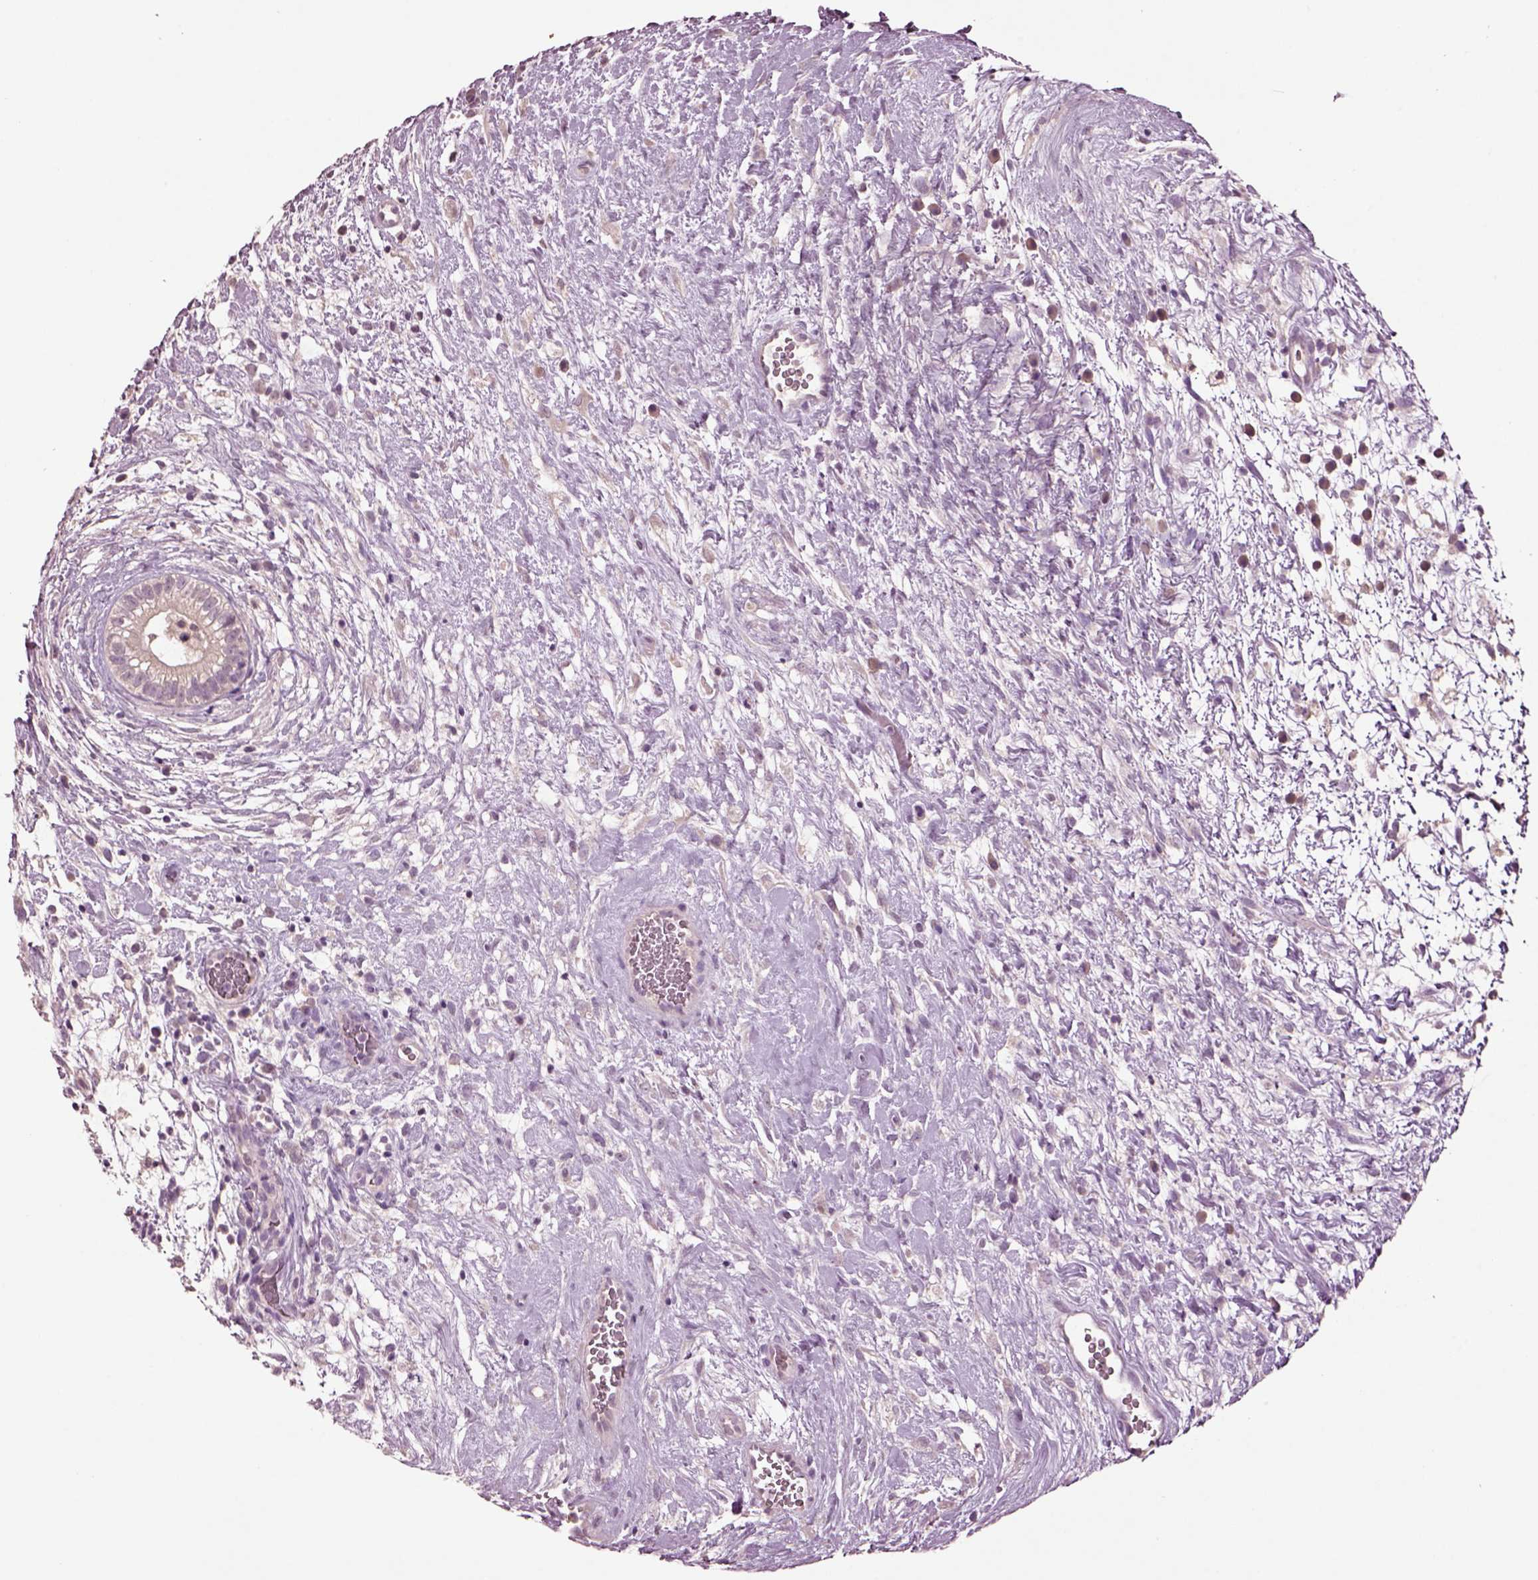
{"staining": {"intensity": "negative", "quantity": "none", "location": "none"}, "tissue": "testis cancer", "cell_type": "Tumor cells", "image_type": "cancer", "snomed": [{"axis": "morphology", "description": "Normal tissue, NOS"}, {"axis": "morphology", "description": "Carcinoma, Embryonal, NOS"}, {"axis": "topography", "description": "Testis"}], "caption": "The image reveals no significant staining in tumor cells of embryonal carcinoma (testis).", "gene": "CLPSL1", "patient": {"sex": "male", "age": 32}}